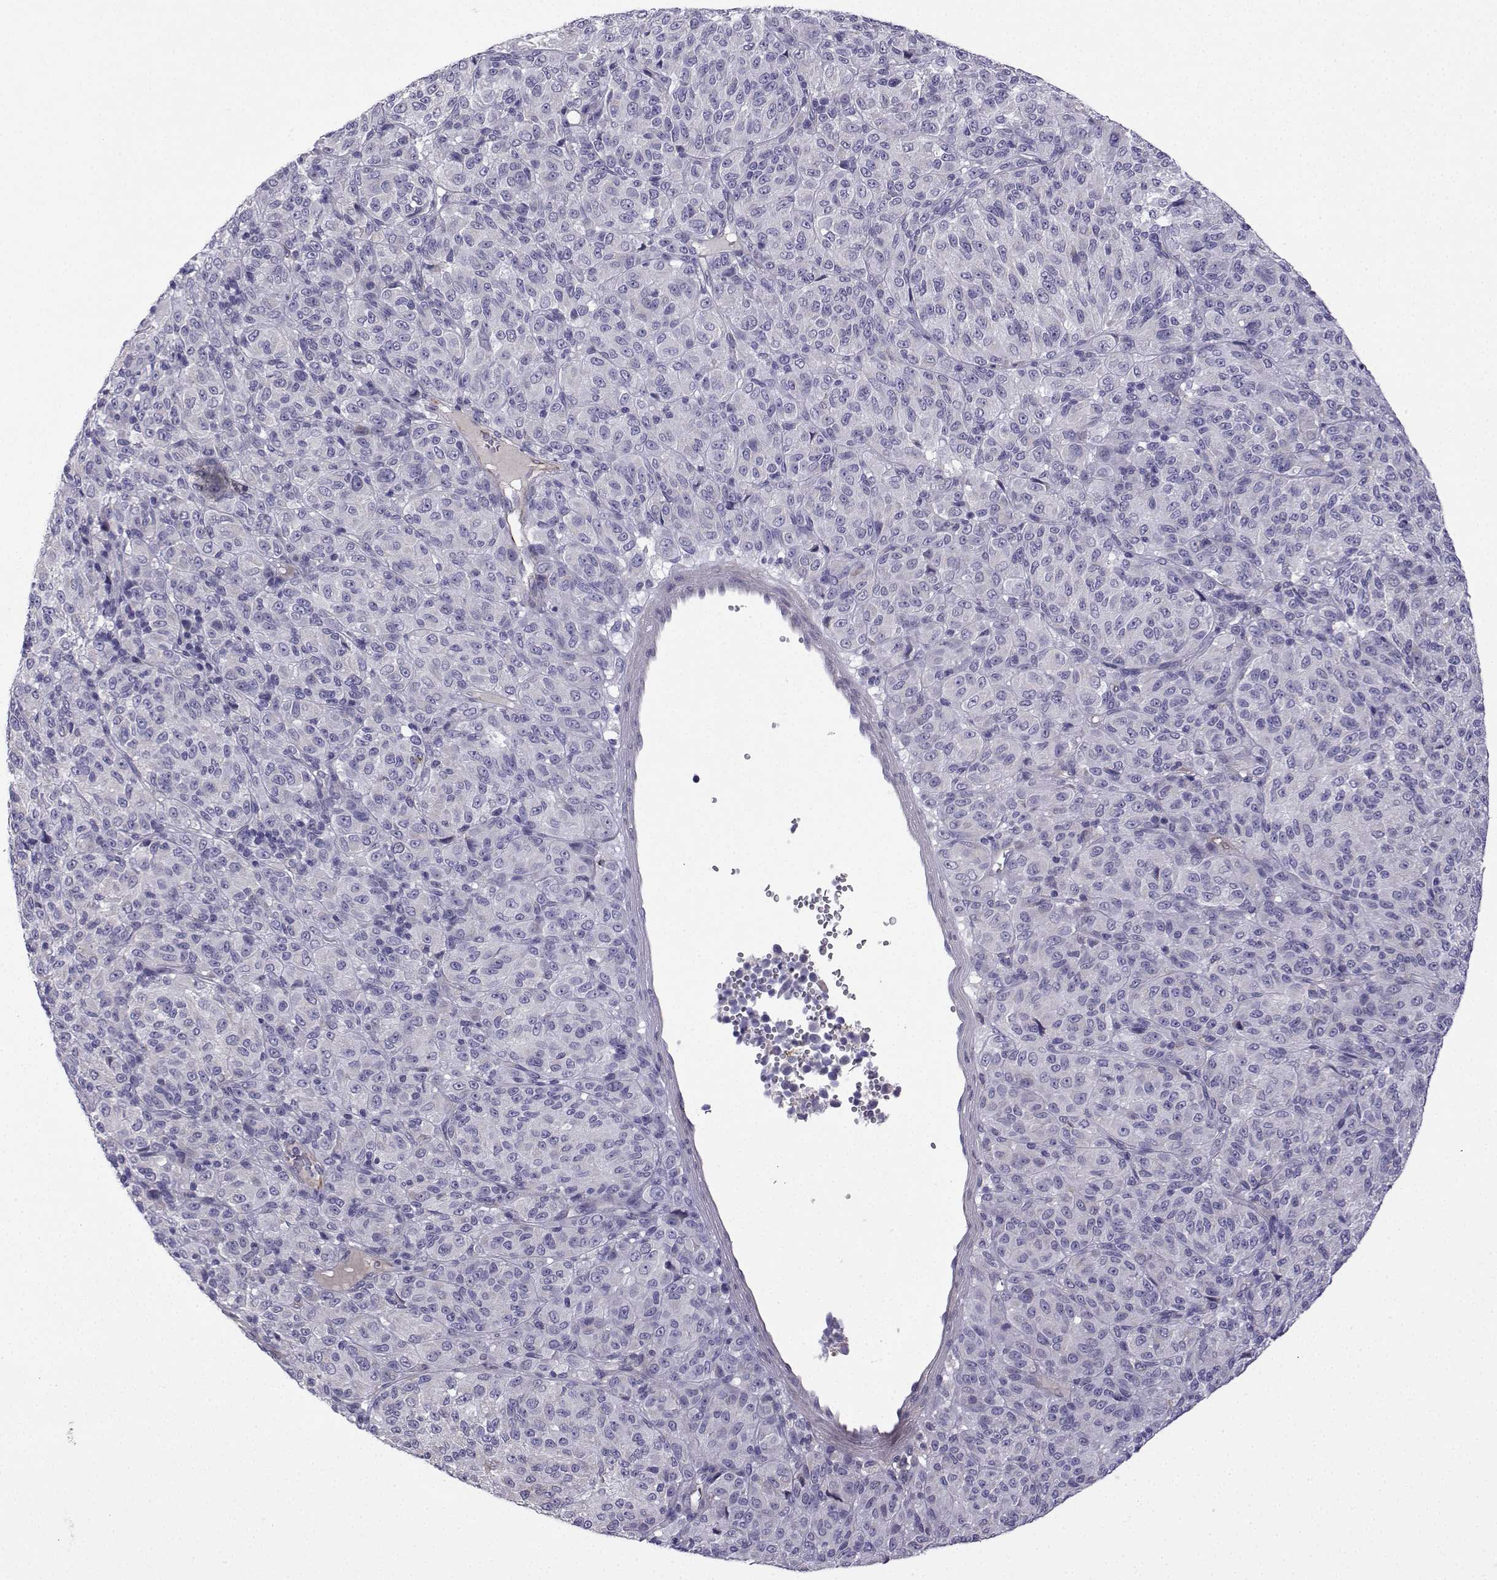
{"staining": {"intensity": "negative", "quantity": "none", "location": "none"}, "tissue": "melanoma", "cell_type": "Tumor cells", "image_type": "cancer", "snomed": [{"axis": "morphology", "description": "Malignant melanoma, Metastatic site"}, {"axis": "topography", "description": "Brain"}], "caption": "IHC histopathology image of neoplastic tissue: human malignant melanoma (metastatic site) stained with DAB reveals no significant protein expression in tumor cells.", "gene": "SPACA7", "patient": {"sex": "female", "age": 56}}